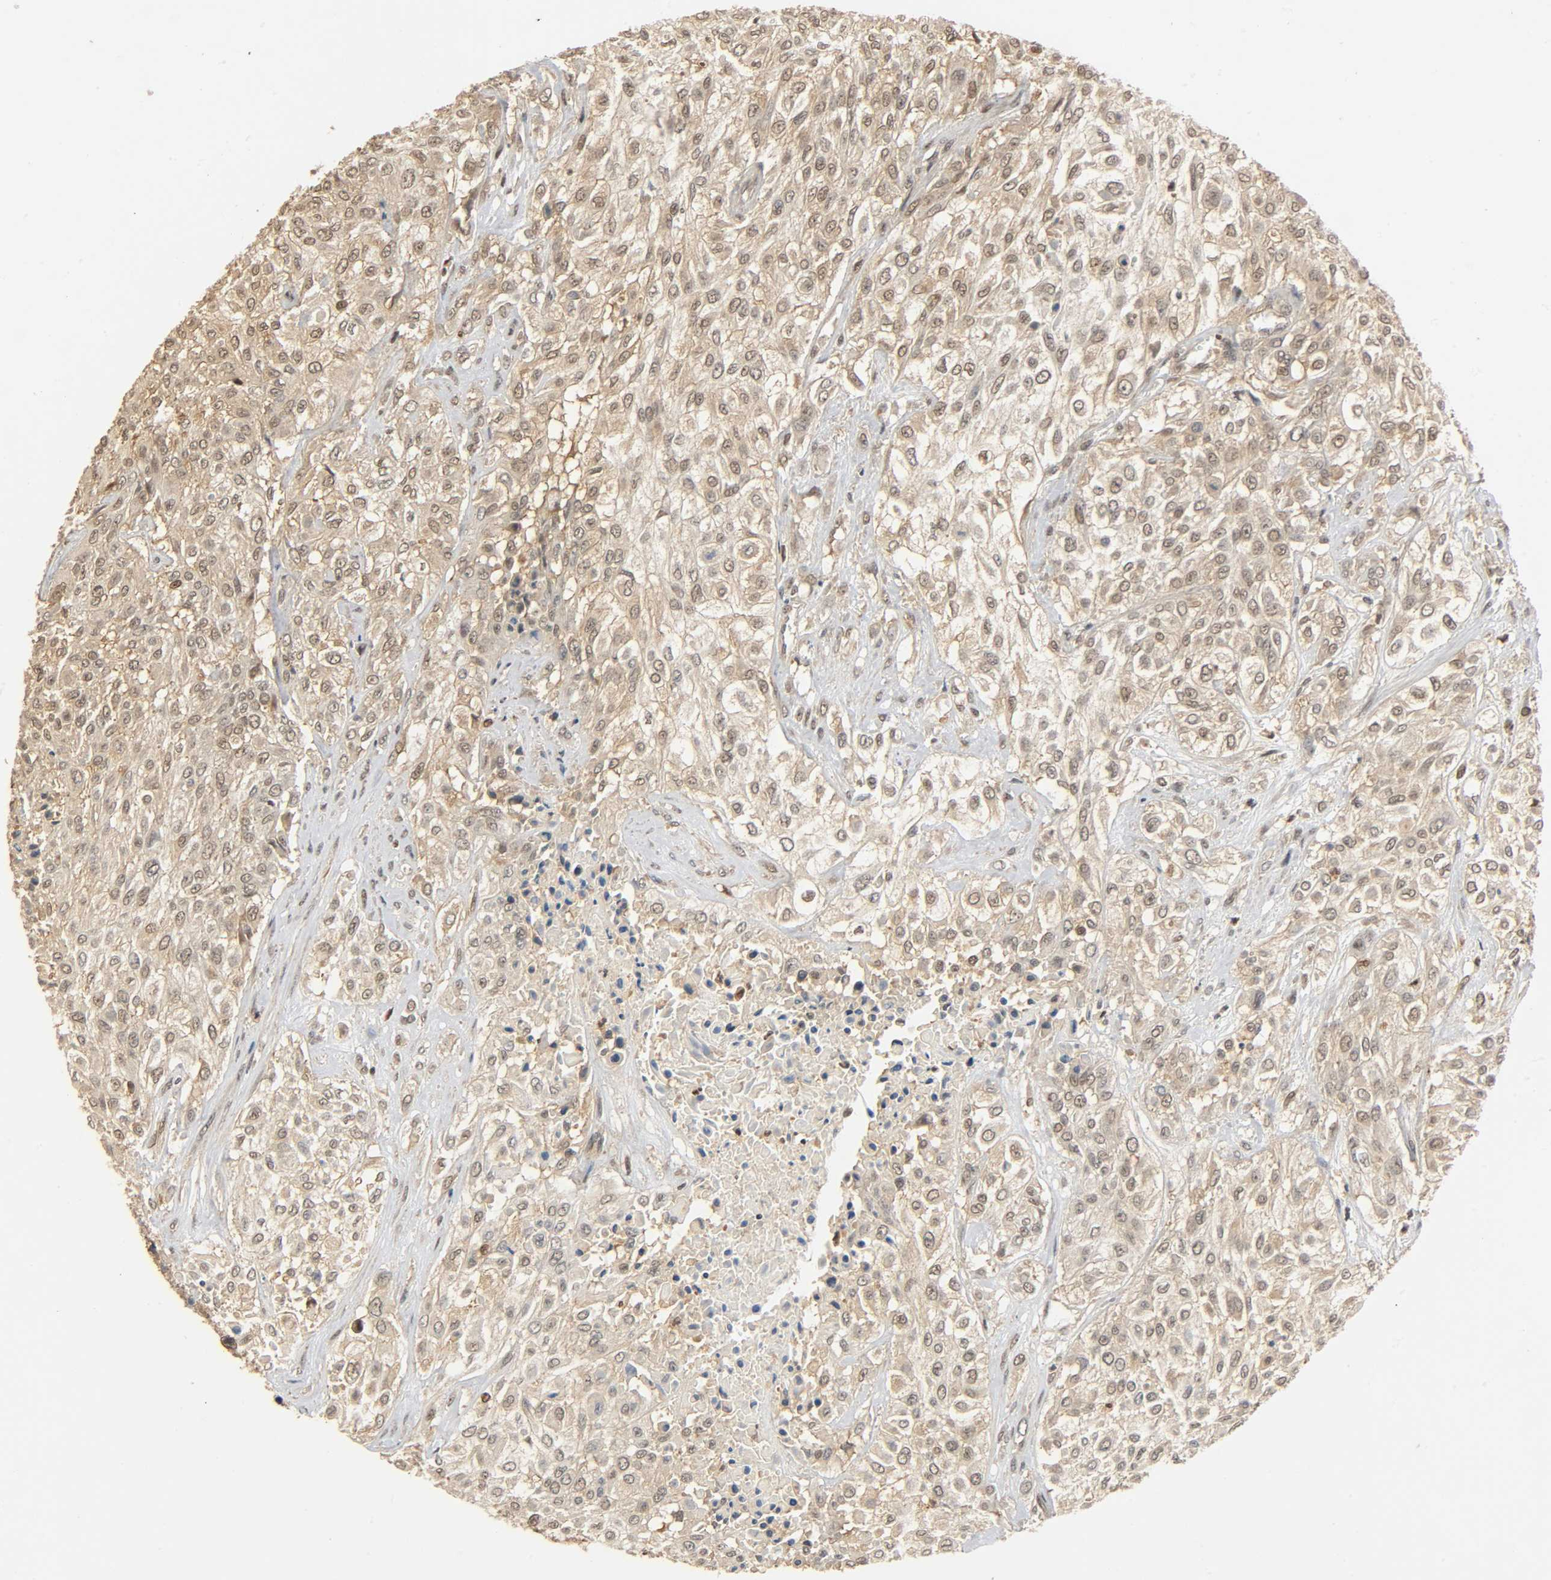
{"staining": {"intensity": "weak", "quantity": ">75%", "location": "cytoplasmic/membranous"}, "tissue": "urothelial cancer", "cell_type": "Tumor cells", "image_type": "cancer", "snomed": [{"axis": "morphology", "description": "Urothelial carcinoma, High grade"}, {"axis": "topography", "description": "Urinary bladder"}], "caption": "Urothelial cancer tissue demonstrates weak cytoplasmic/membranous staining in about >75% of tumor cells, visualized by immunohistochemistry.", "gene": "ZFPM2", "patient": {"sex": "male", "age": 57}}